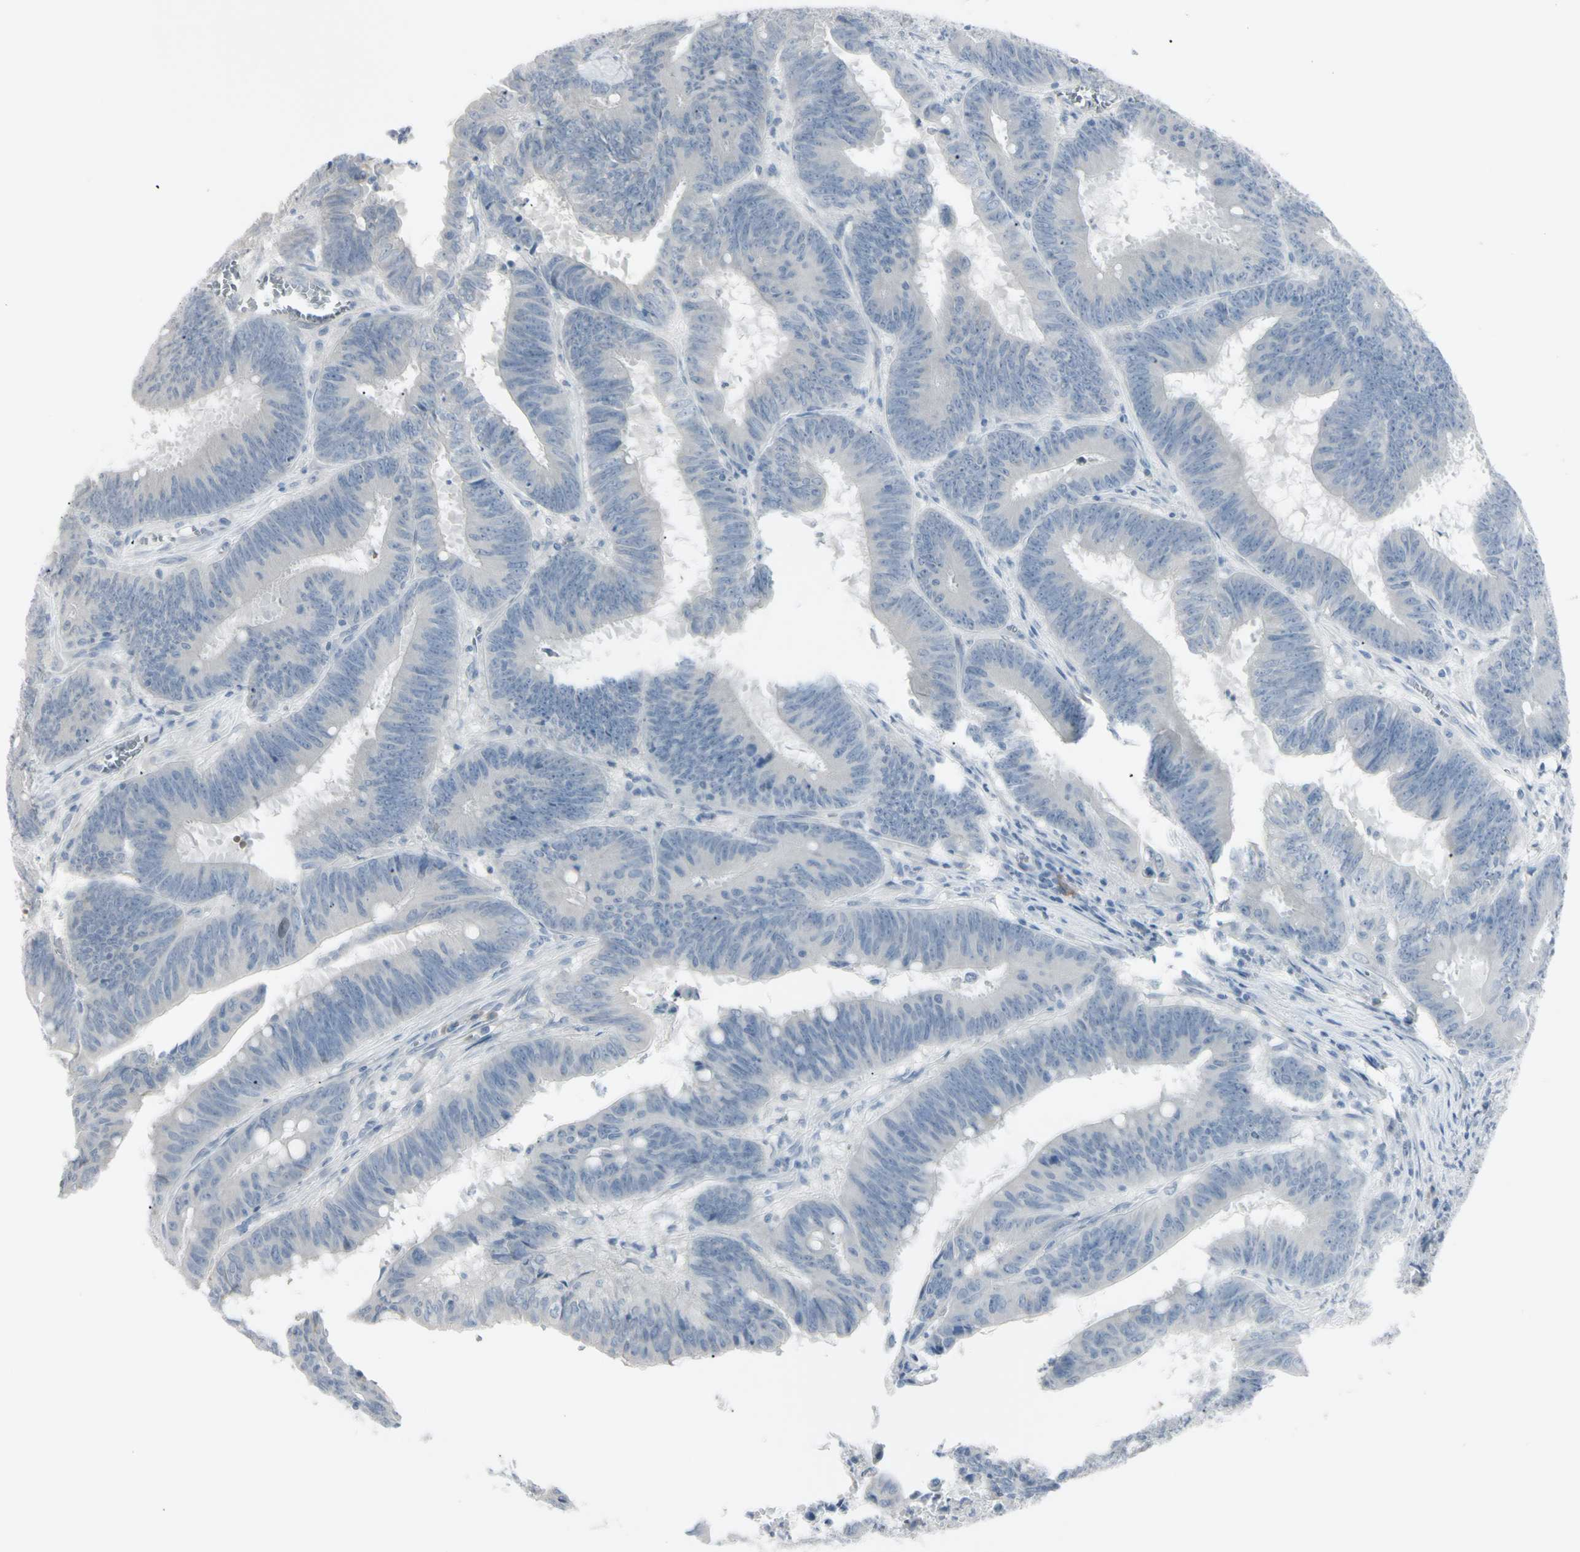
{"staining": {"intensity": "negative", "quantity": "none", "location": "none"}, "tissue": "colorectal cancer", "cell_type": "Tumor cells", "image_type": "cancer", "snomed": [{"axis": "morphology", "description": "Adenocarcinoma, NOS"}, {"axis": "topography", "description": "Colon"}], "caption": "The immunohistochemistry histopathology image has no significant expression in tumor cells of colorectal cancer tissue. The staining is performed using DAB brown chromogen with nuclei counter-stained in using hematoxylin.", "gene": "PIP", "patient": {"sex": "male", "age": 45}}